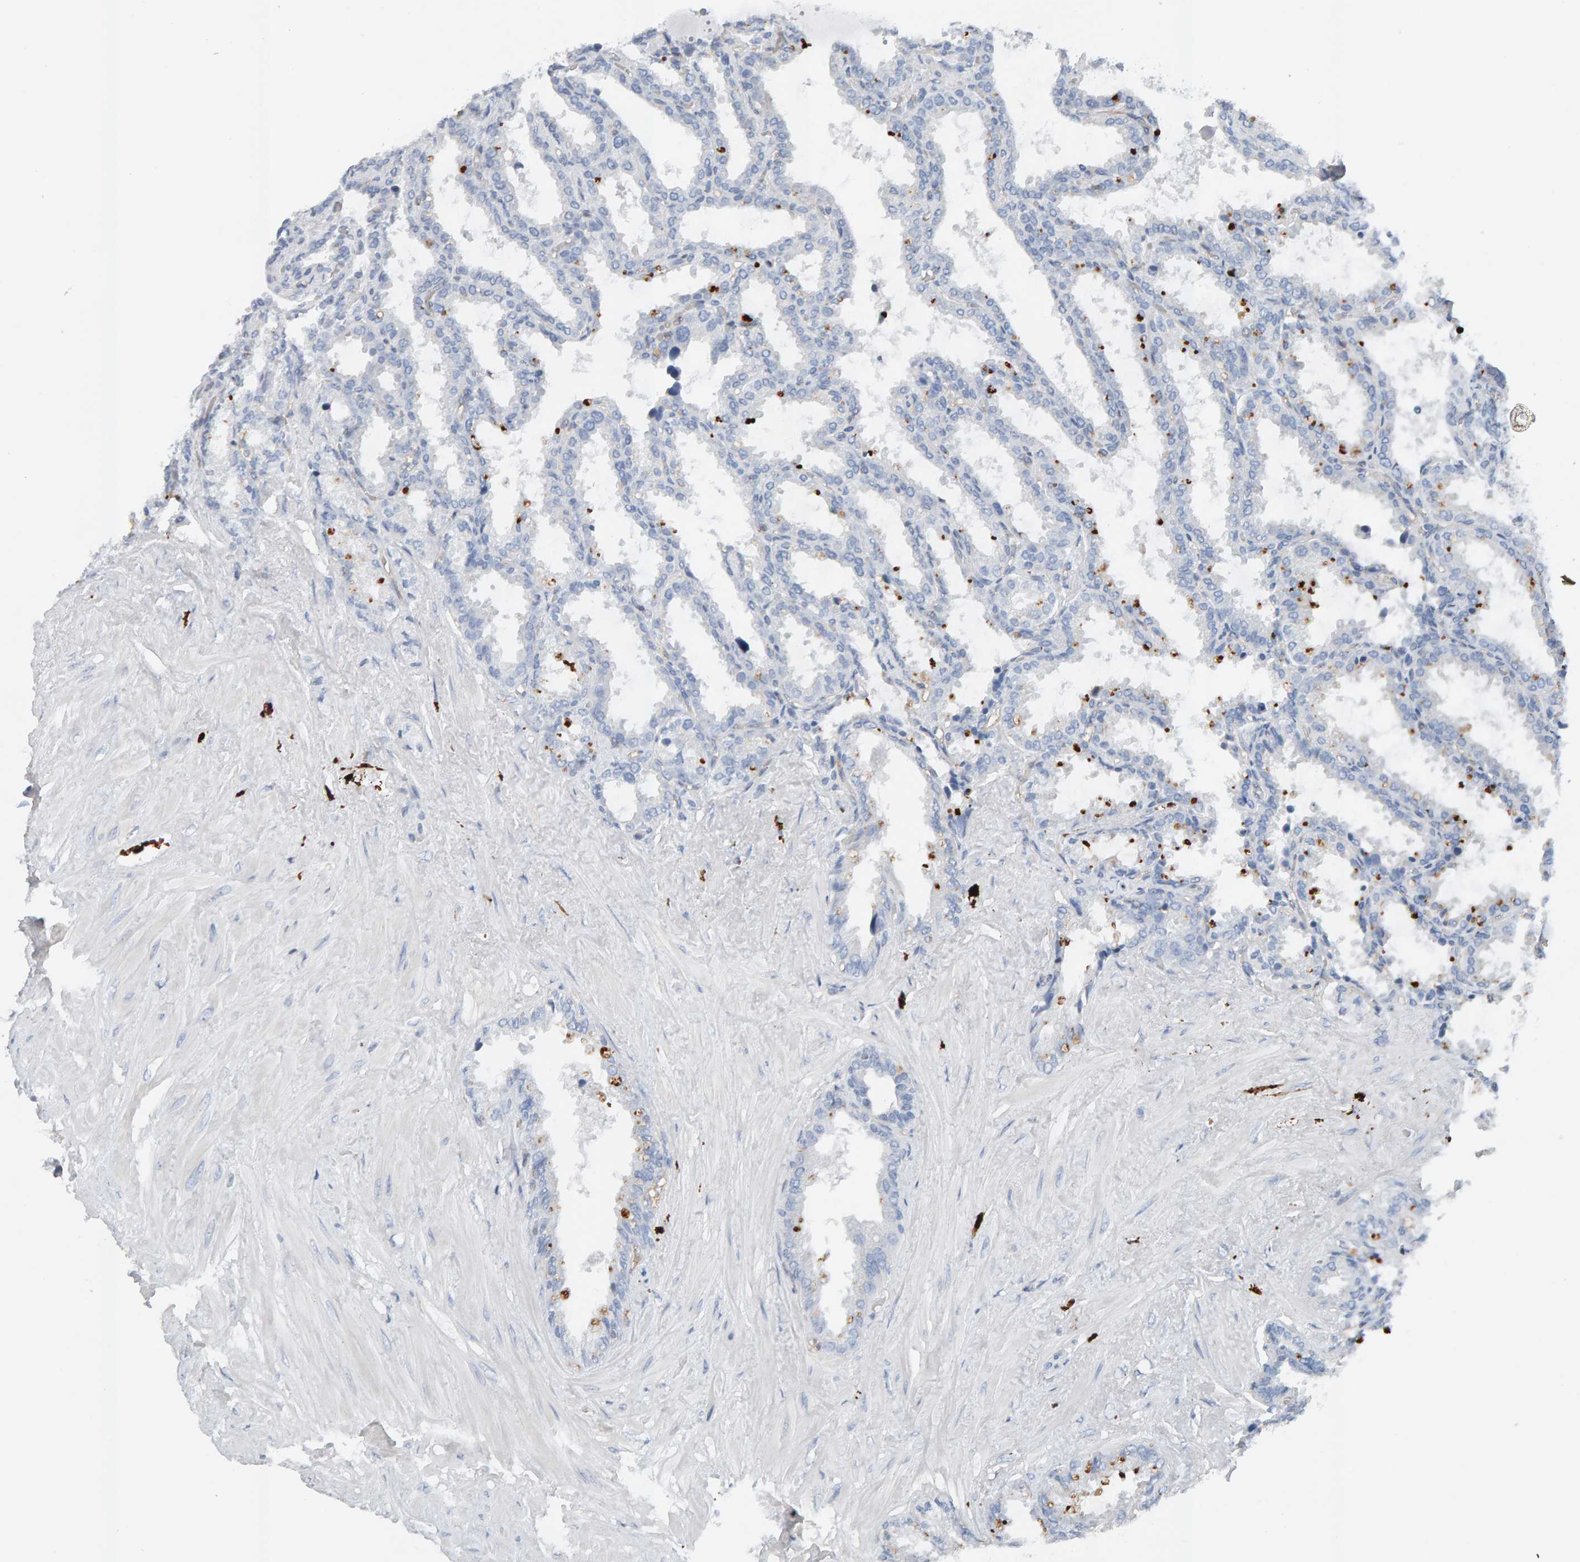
{"staining": {"intensity": "moderate", "quantity": "25%-75%", "location": "cytoplasmic/membranous"}, "tissue": "seminal vesicle", "cell_type": "Glandular cells", "image_type": "normal", "snomed": [{"axis": "morphology", "description": "Normal tissue, NOS"}, {"axis": "topography", "description": "Seminal veicle"}], "caption": "Seminal vesicle stained for a protein reveals moderate cytoplasmic/membranous positivity in glandular cells. (DAB = brown stain, brightfield microscopy at high magnification).", "gene": "FYN", "patient": {"sex": "male", "age": 46}}